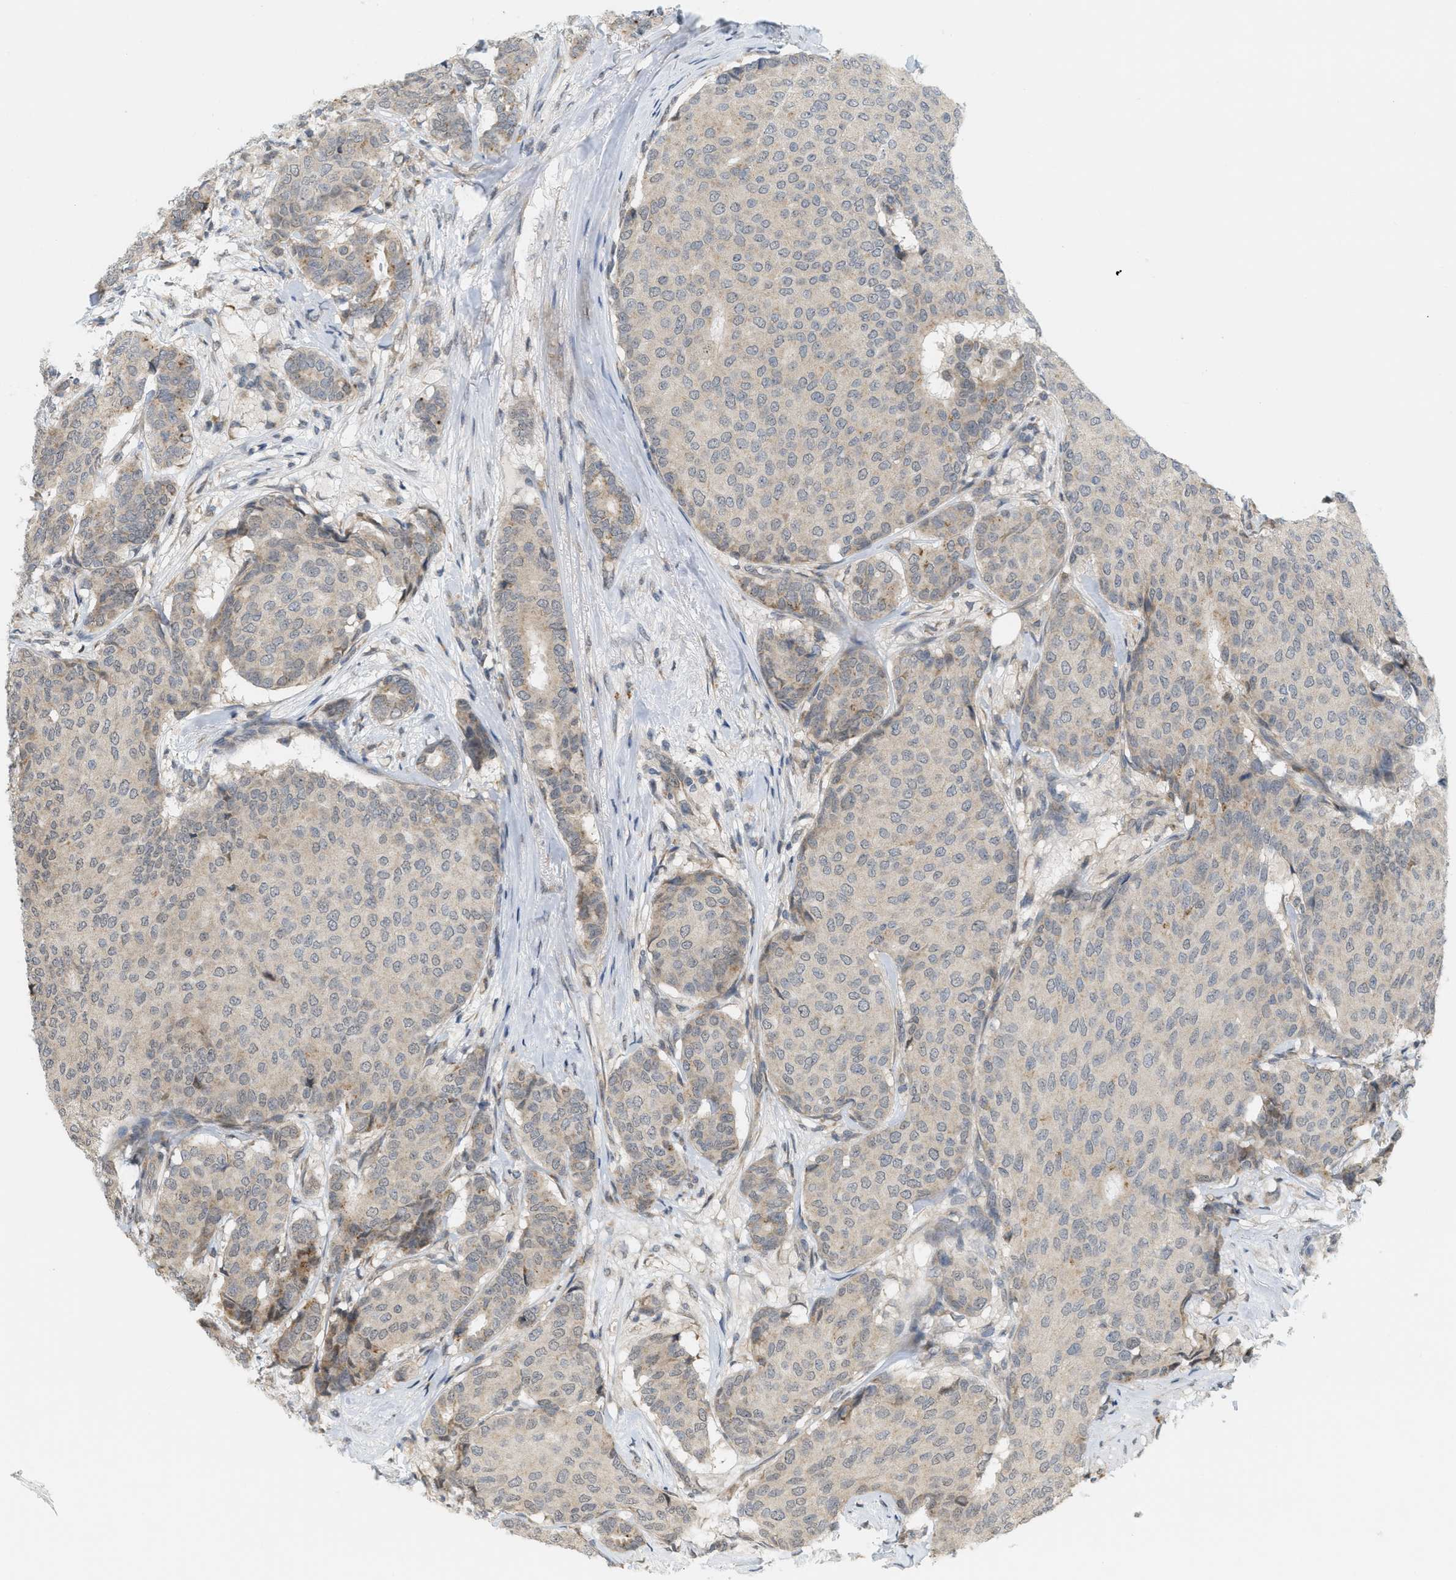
{"staining": {"intensity": "negative", "quantity": "none", "location": "none"}, "tissue": "breast cancer", "cell_type": "Tumor cells", "image_type": "cancer", "snomed": [{"axis": "morphology", "description": "Duct carcinoma"}, {"axis": "topography", "description": "Breast"}], "caption": "The histopathology image shows no significant staining in tumor cells of breast invasive ductal carcinoma.", "gene": "PRKD1", "patient": {"sex": "female", "age": 75}}